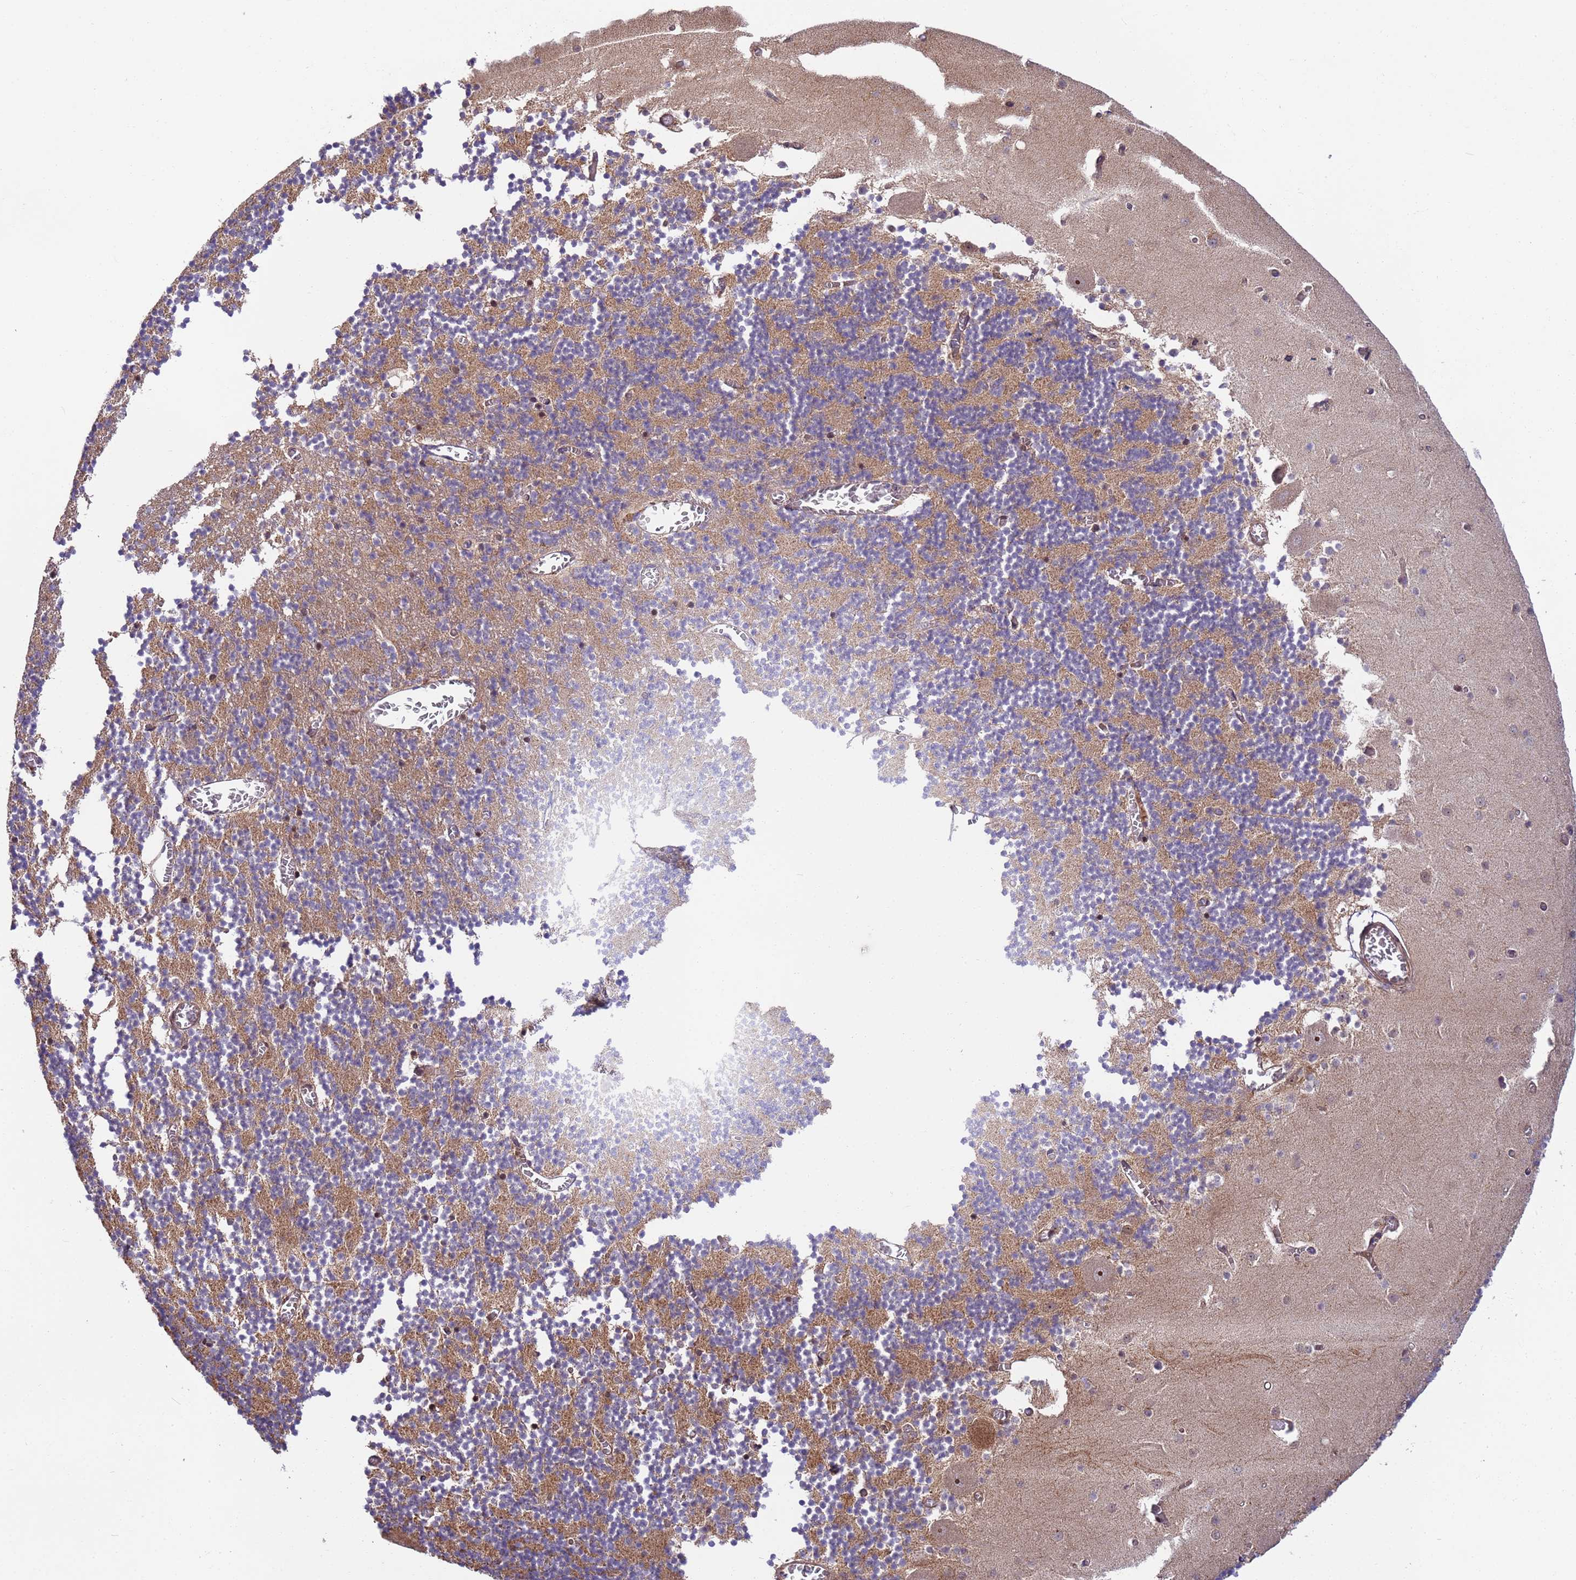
{"staining": {"intensity": "moderate", "quantity": ">75%", "location": "cytoplasmic/membranous"}, "tissue": "cerebellum", "cell_type": "Cells in granular layer", "image_type": "normal", "snomed": [{"axis": "morphology", "description": "Normal tissue, NOS"}, {"axis": "topography", "description": "Cerebellum"}], "caption": "Normal cerebellum was stained to show a protein in brown. There is medium levels of moderate cytoplasmic/membranous expression in approximately >75% of cells in granular layer. The protein of interest is shown in brown color, while the nuclei are stained blue.", "gene": "RAPGEF3", "patient": {"sex": "female", "age": 28}}